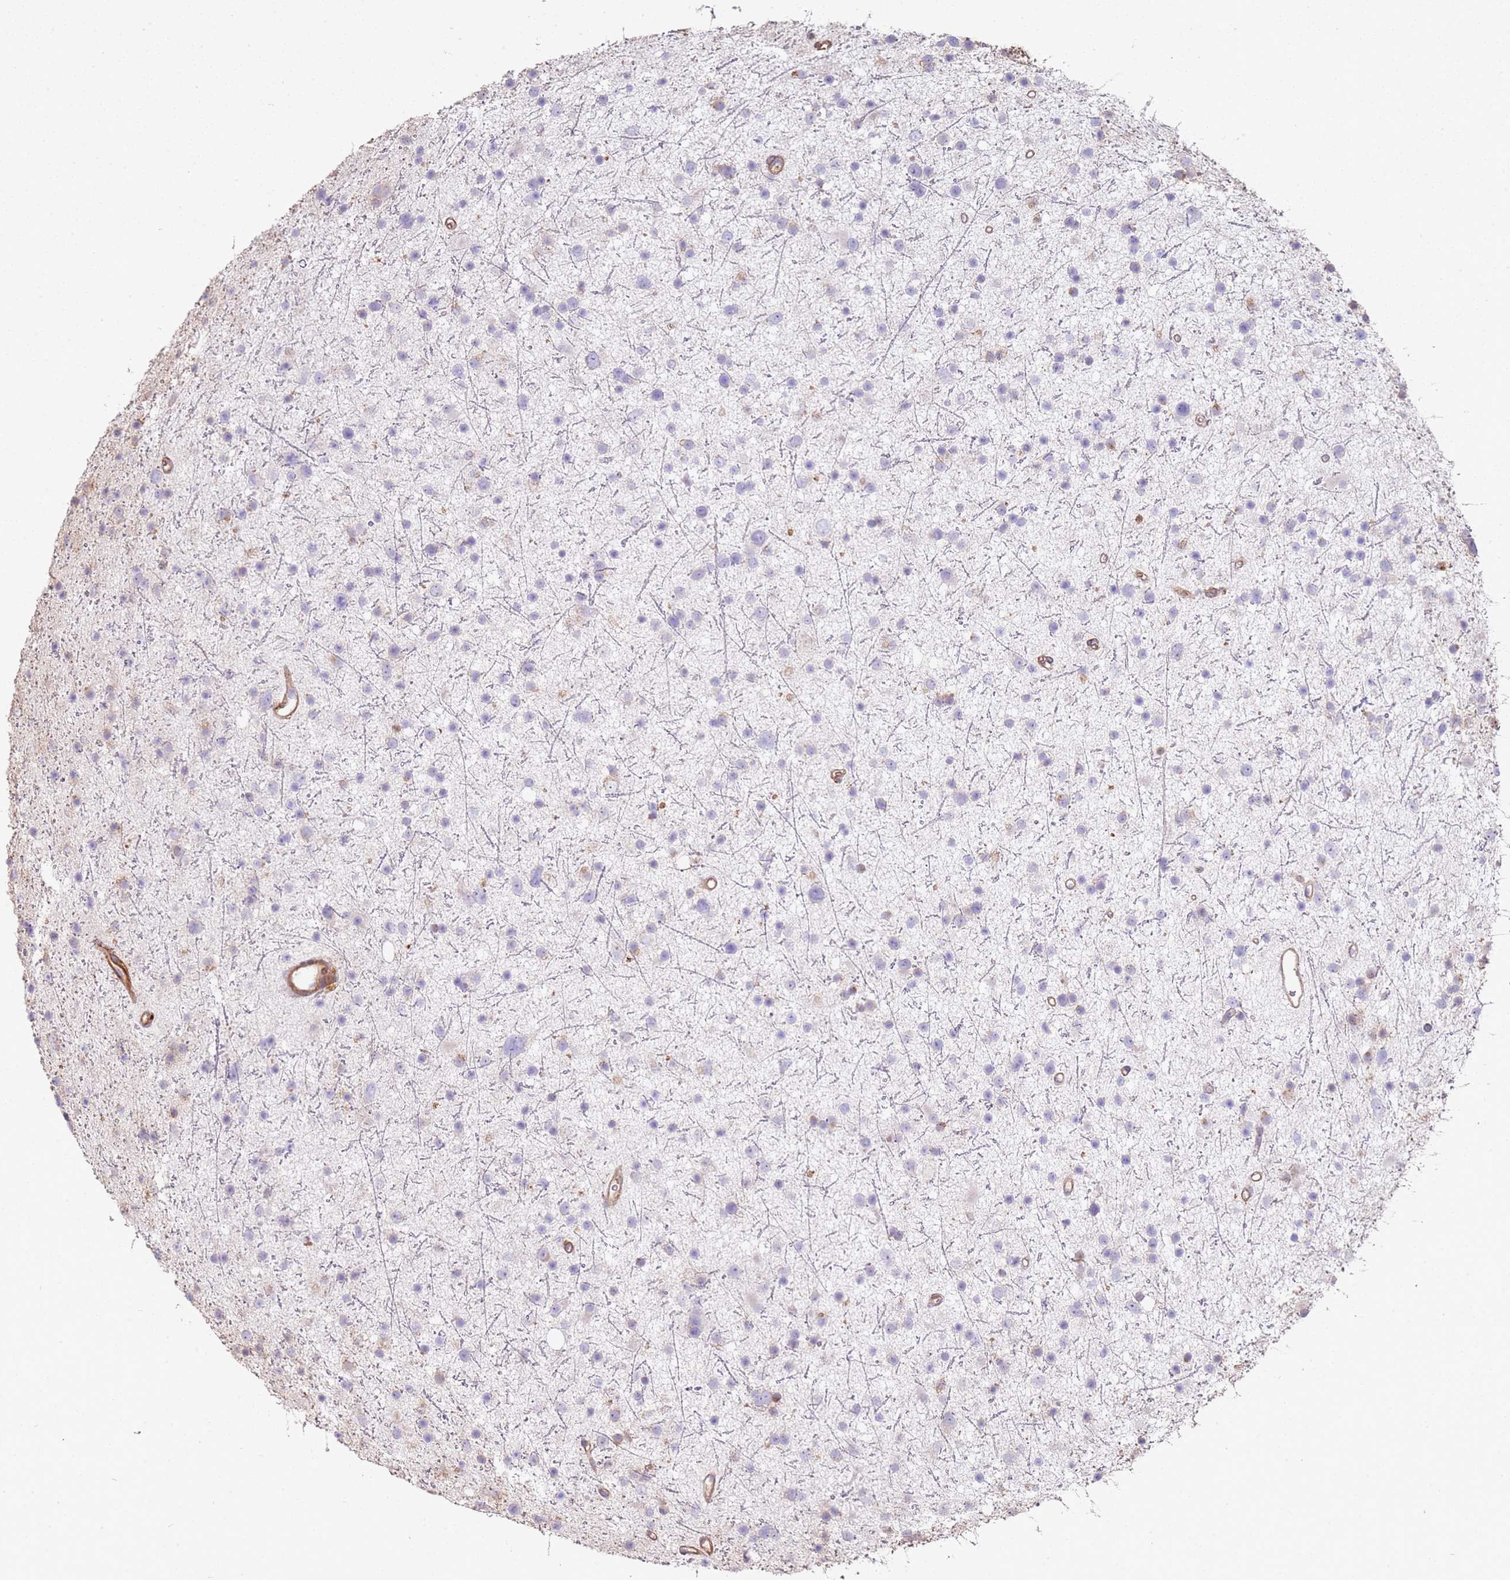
{"staining": {"intensity": "negative", "quantity": "none", "location": "none"}, "tissue": "glioma", "cell_type": "Tumor cells", "image_type": "cancer", "snomed": [{"axis": "morphology", "description": "Glioma, malignant, Low grade"}, {"axis": "topography", "description": "Cerebral cortex"}], "caption": "DAB immunohistochemical staining of glioma exhibits no significant expression in tumor cells.", "gene": "NDUFAF4", "patient": {"sex": "female", "age": 39}}